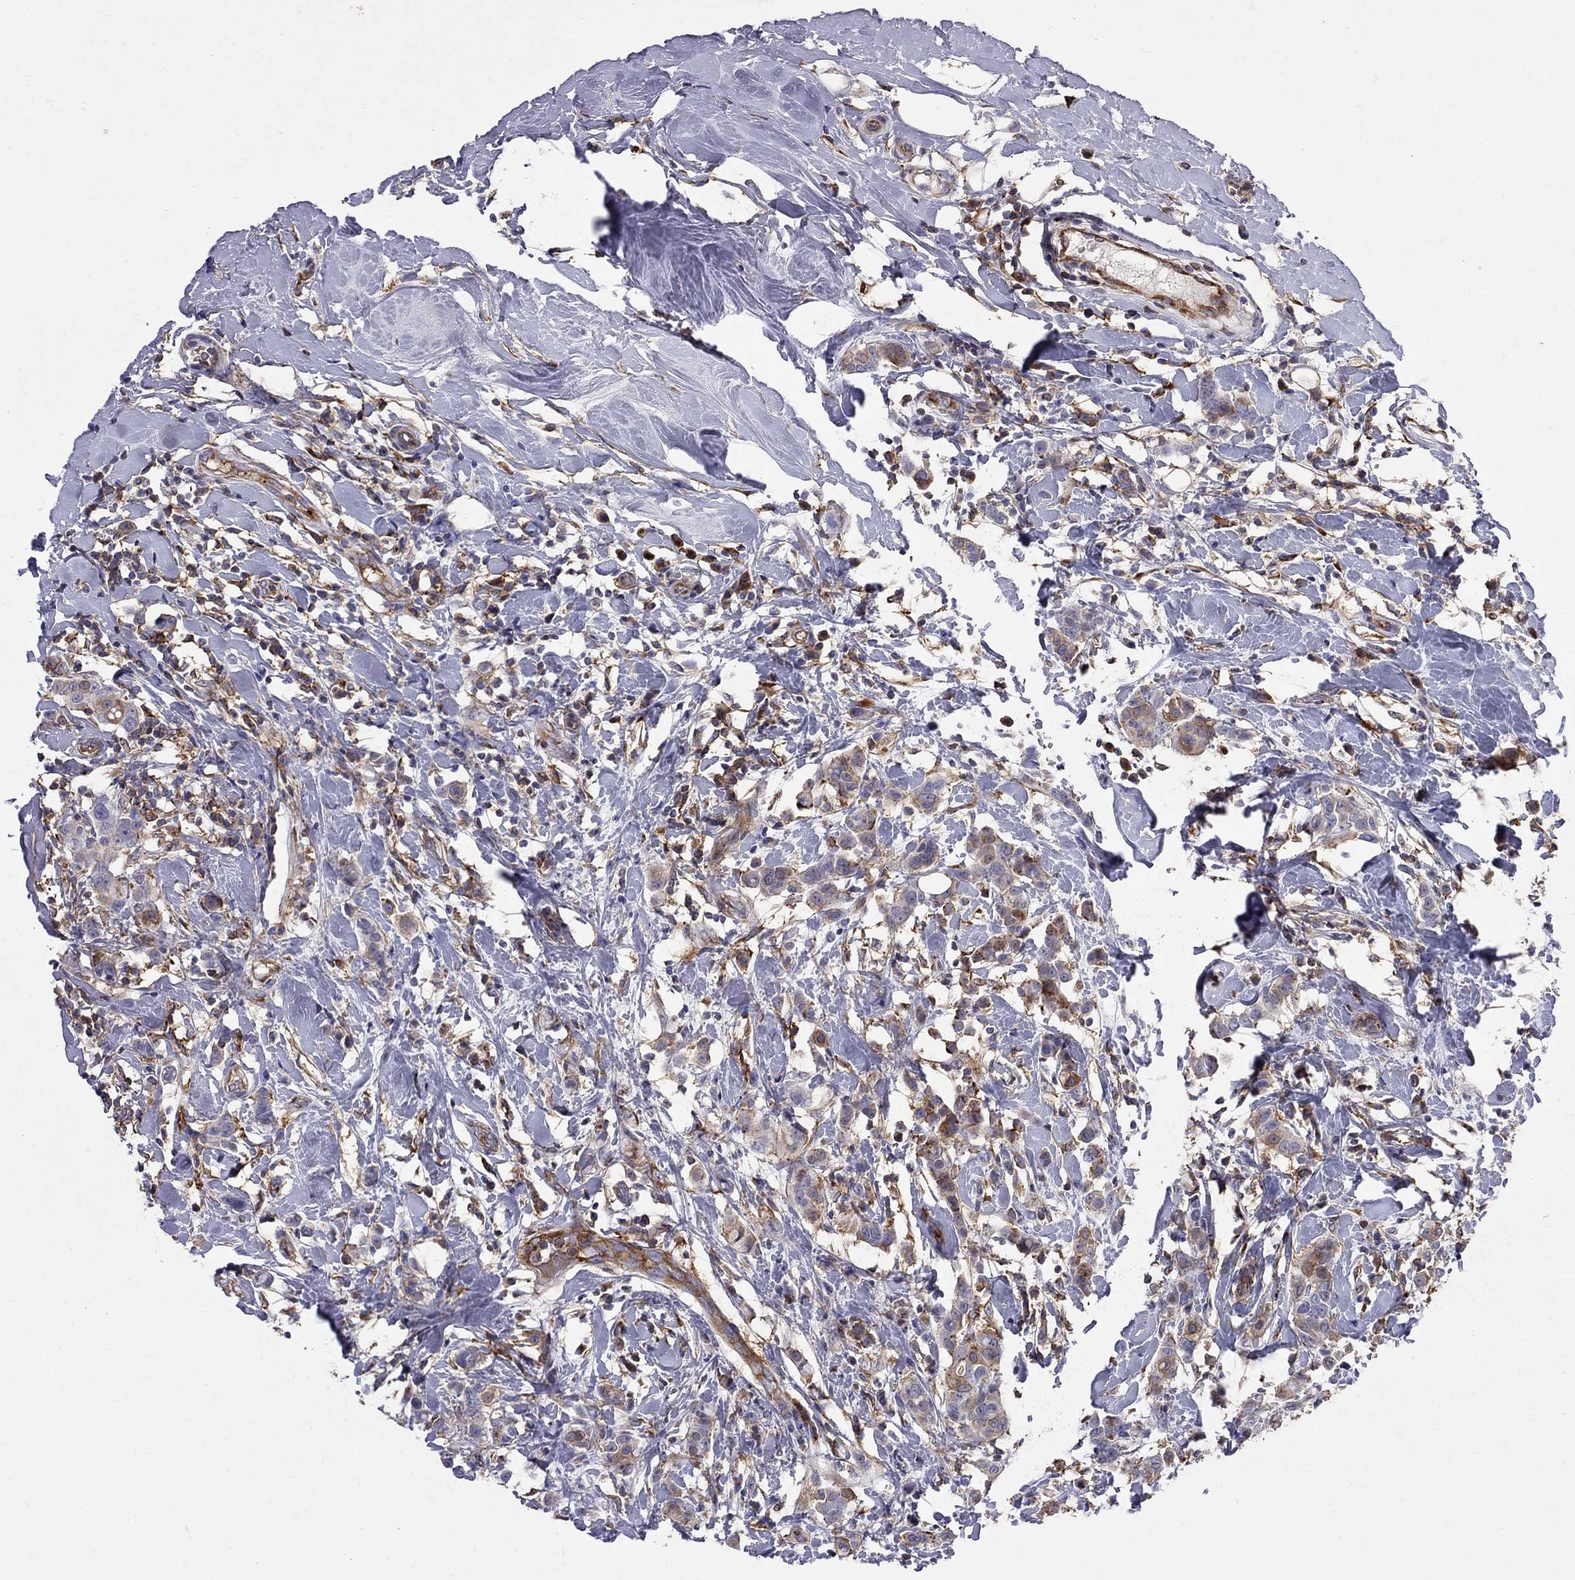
{"staining": {"intensity": "moderate", "quantity": ">75%", "location": "cytoplasmic/membranous"}, "tissue": "breast cancer", "cell_type": "Tumor cells", "image_type": "cancer", "snomed": [{"axis": "morphology", "description": "Duct carcinoma"}, {"axis": "topography", "description": "Breast"}], "caption": "Protein expression analysis of breast cancer (invasive ductal carcinoma) demonstrates moderate cytoplasmic/membranous positivity in approximately >75% of tumor cells.", "gene": "EIF4E3", "patient": {"sex": "female", "age": 27}}